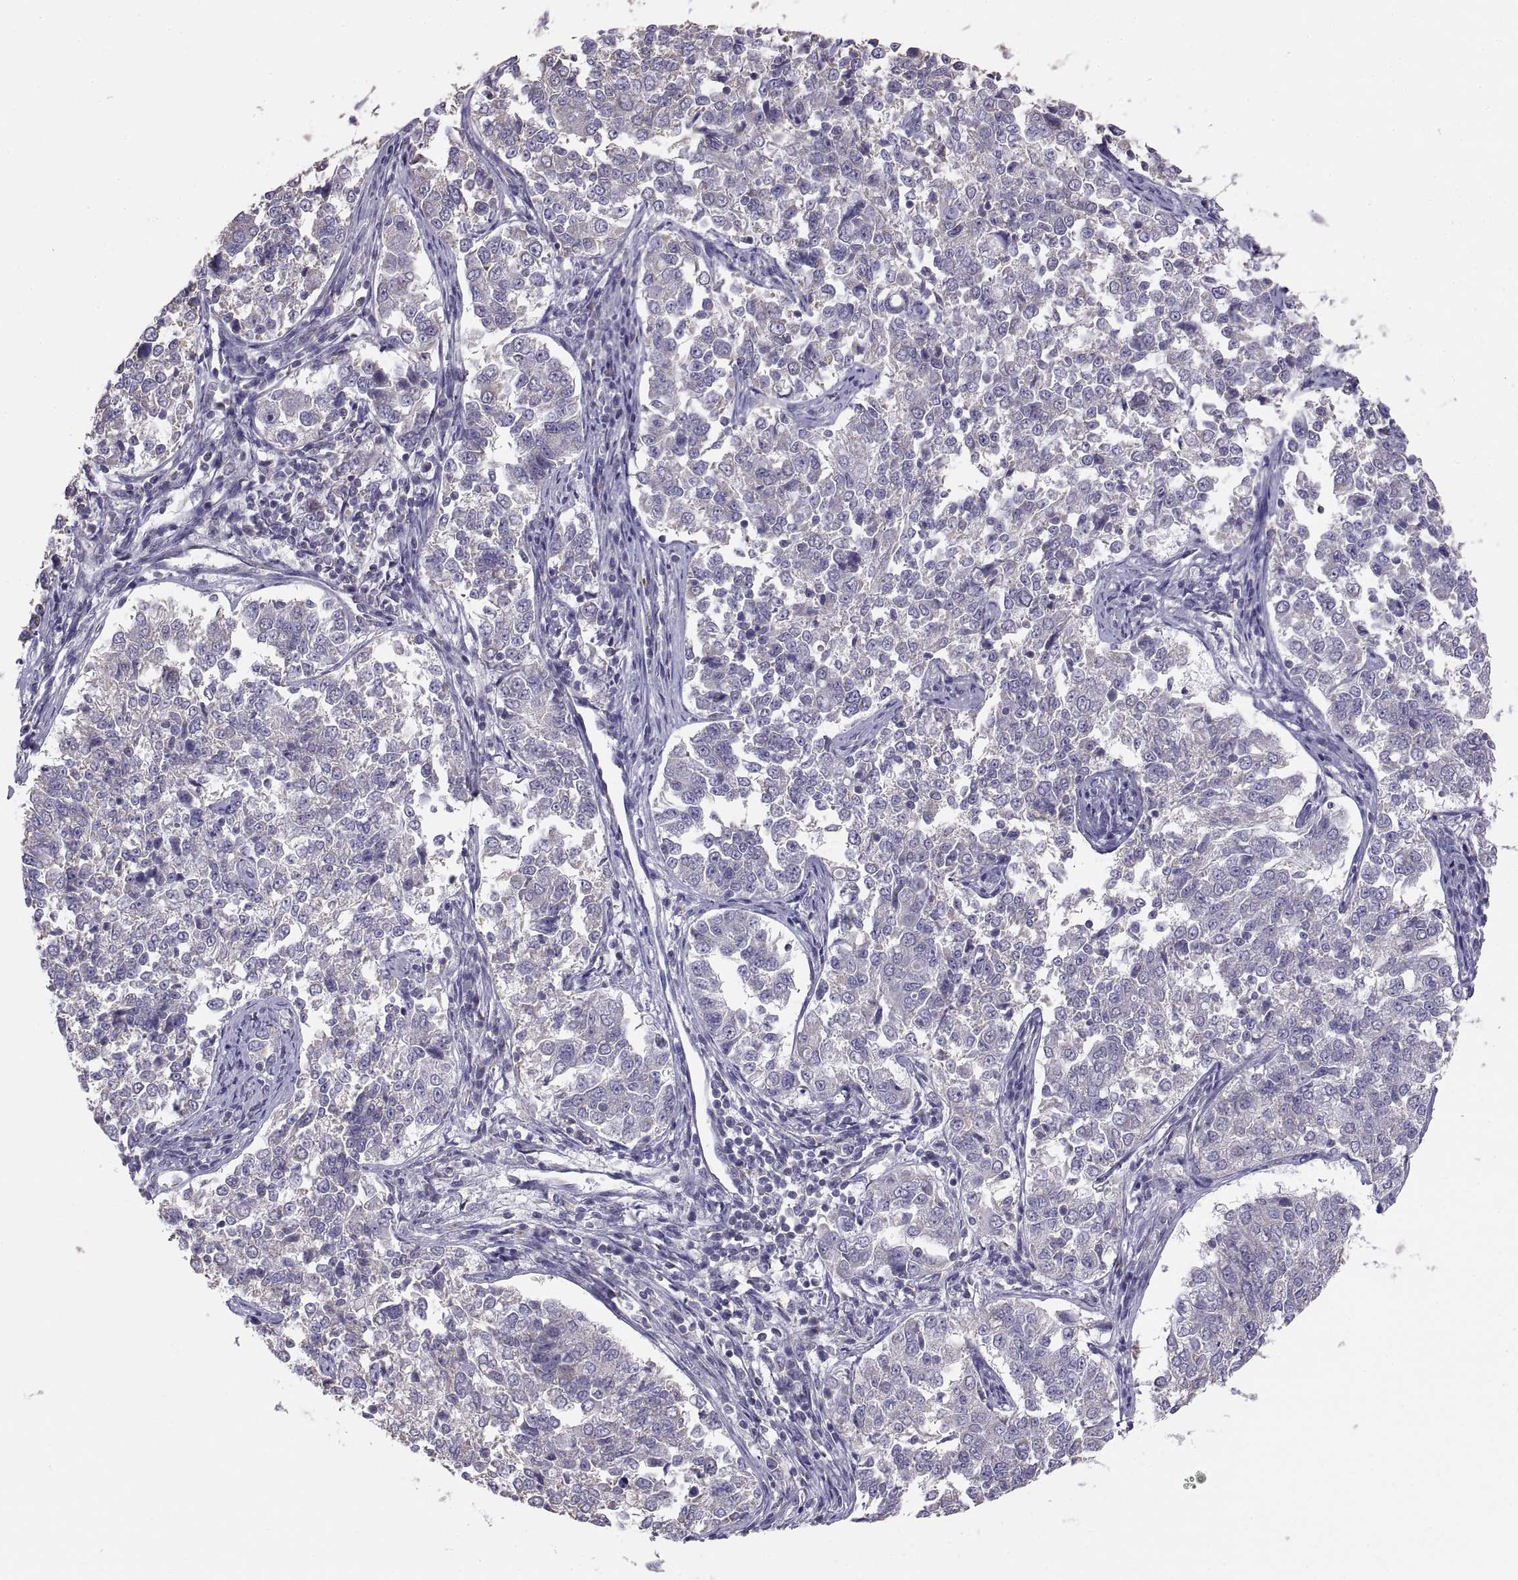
{"staining": {"intensity": "negative", "quantity": "none", "location": "none"}, "tissue": "endometrial cancer", "cell_type": "Tumor cells", "image_type": "cancer", "snomed": [{"axis": "morphology", "description": "Adenocarcinoma, NOS"}, {"axis": "topography", "description": "Endometrium"}], "caption": "This is a micrograph of IHC staining of endometrial adenocarcinoma, which shows no expression in tumor cells.", "gene": "TNNC1", "patient": {"sex": "female", "age": 43}}